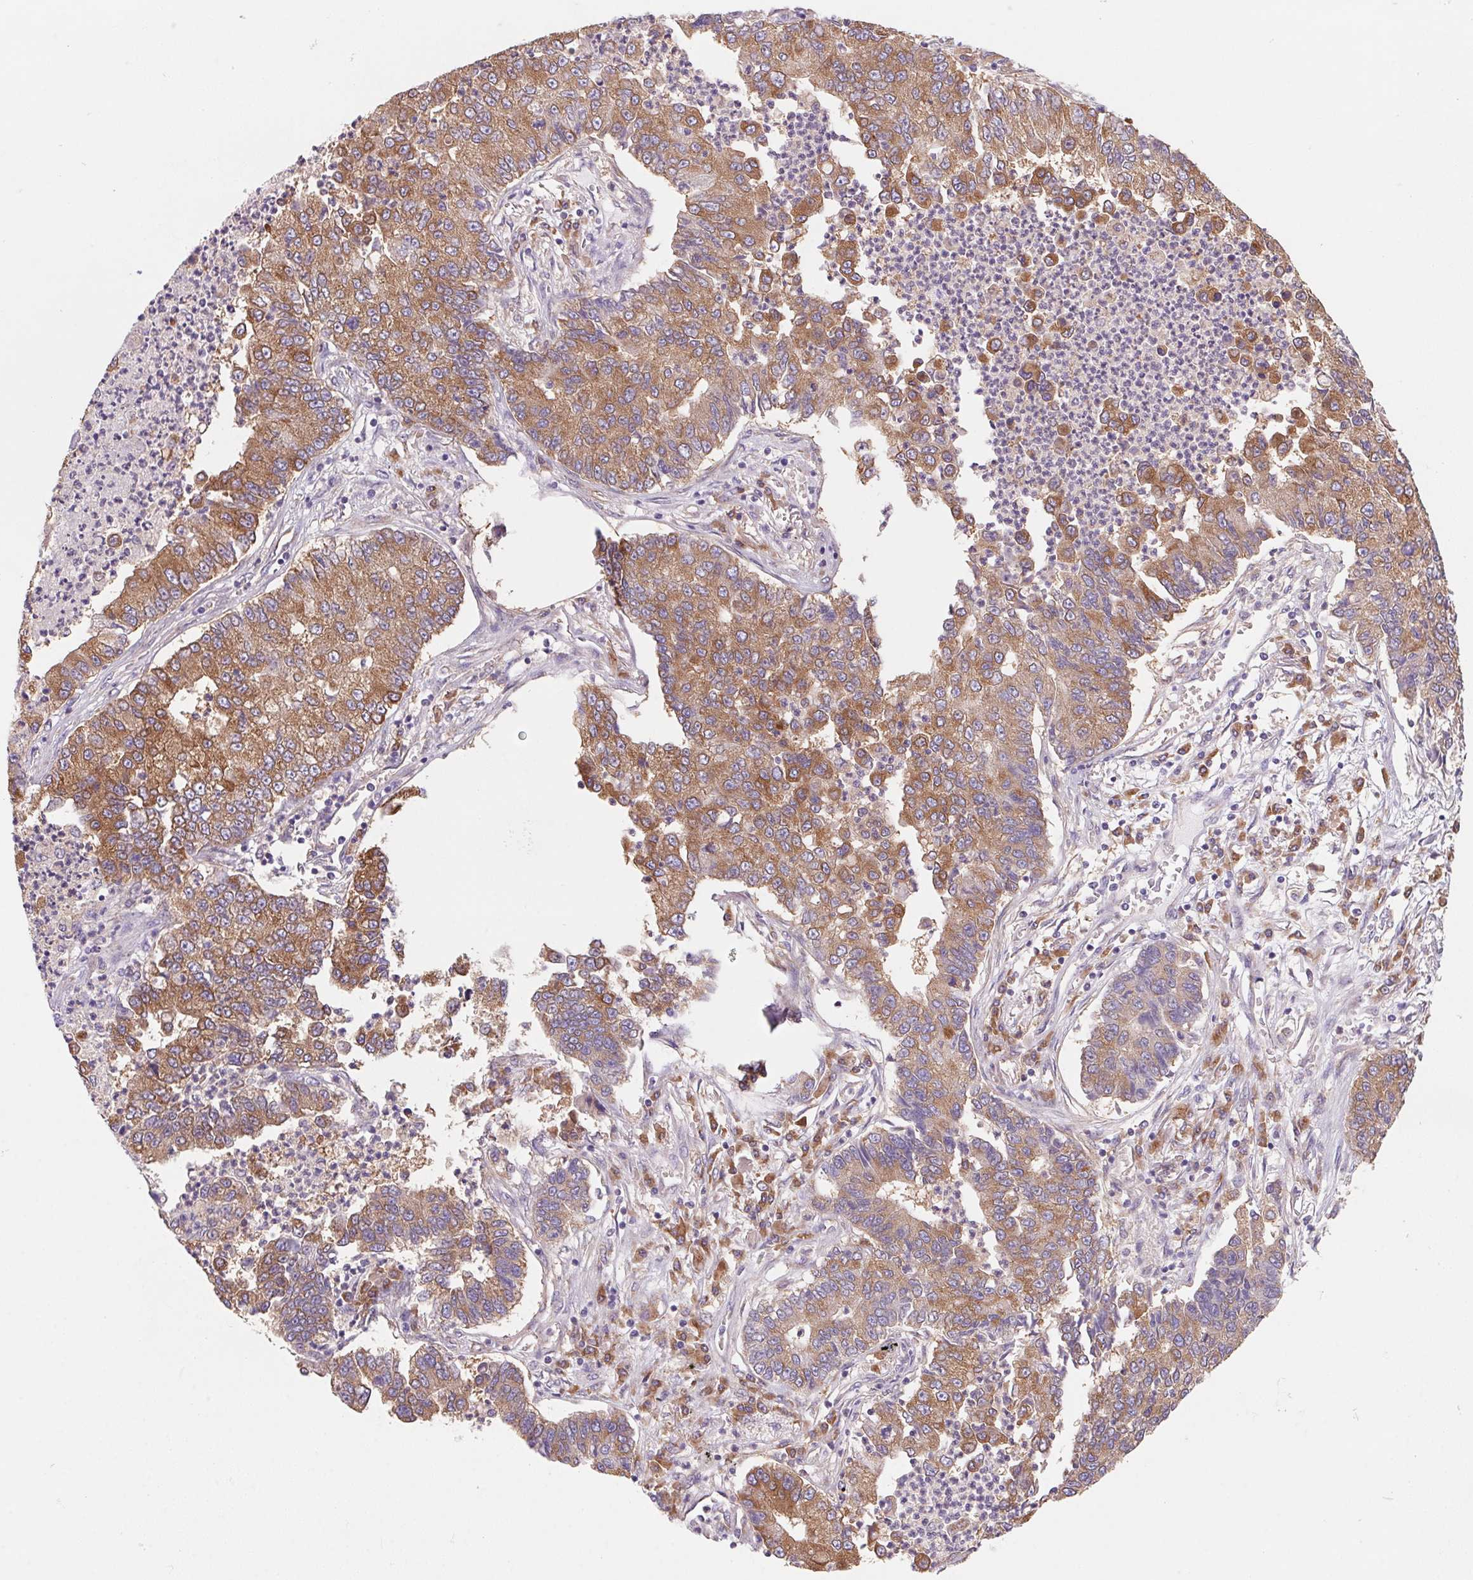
{"staining": {"intensity": "moderate", "quantity": ">75%", "location": "cytoplasmic/membranous"}, "tissue": "lung cancer", "cell_type": "Tumor cells", "image_type": "cancer", "snomed": [{"axis": "morphology", "description": "Adenocarcinoma, NOS"}, {"axis": "topography", "description": "Lung"}], "caption": "There is medium levels of moderate cytoplasmic/membranous staining in tumor cells of lung cancer (adenocarcinoma), as demonstrated by immunohistochemical staining (brown color).", "gene": "RAB1A", "patient": {"sex": "female", "age": 57}}